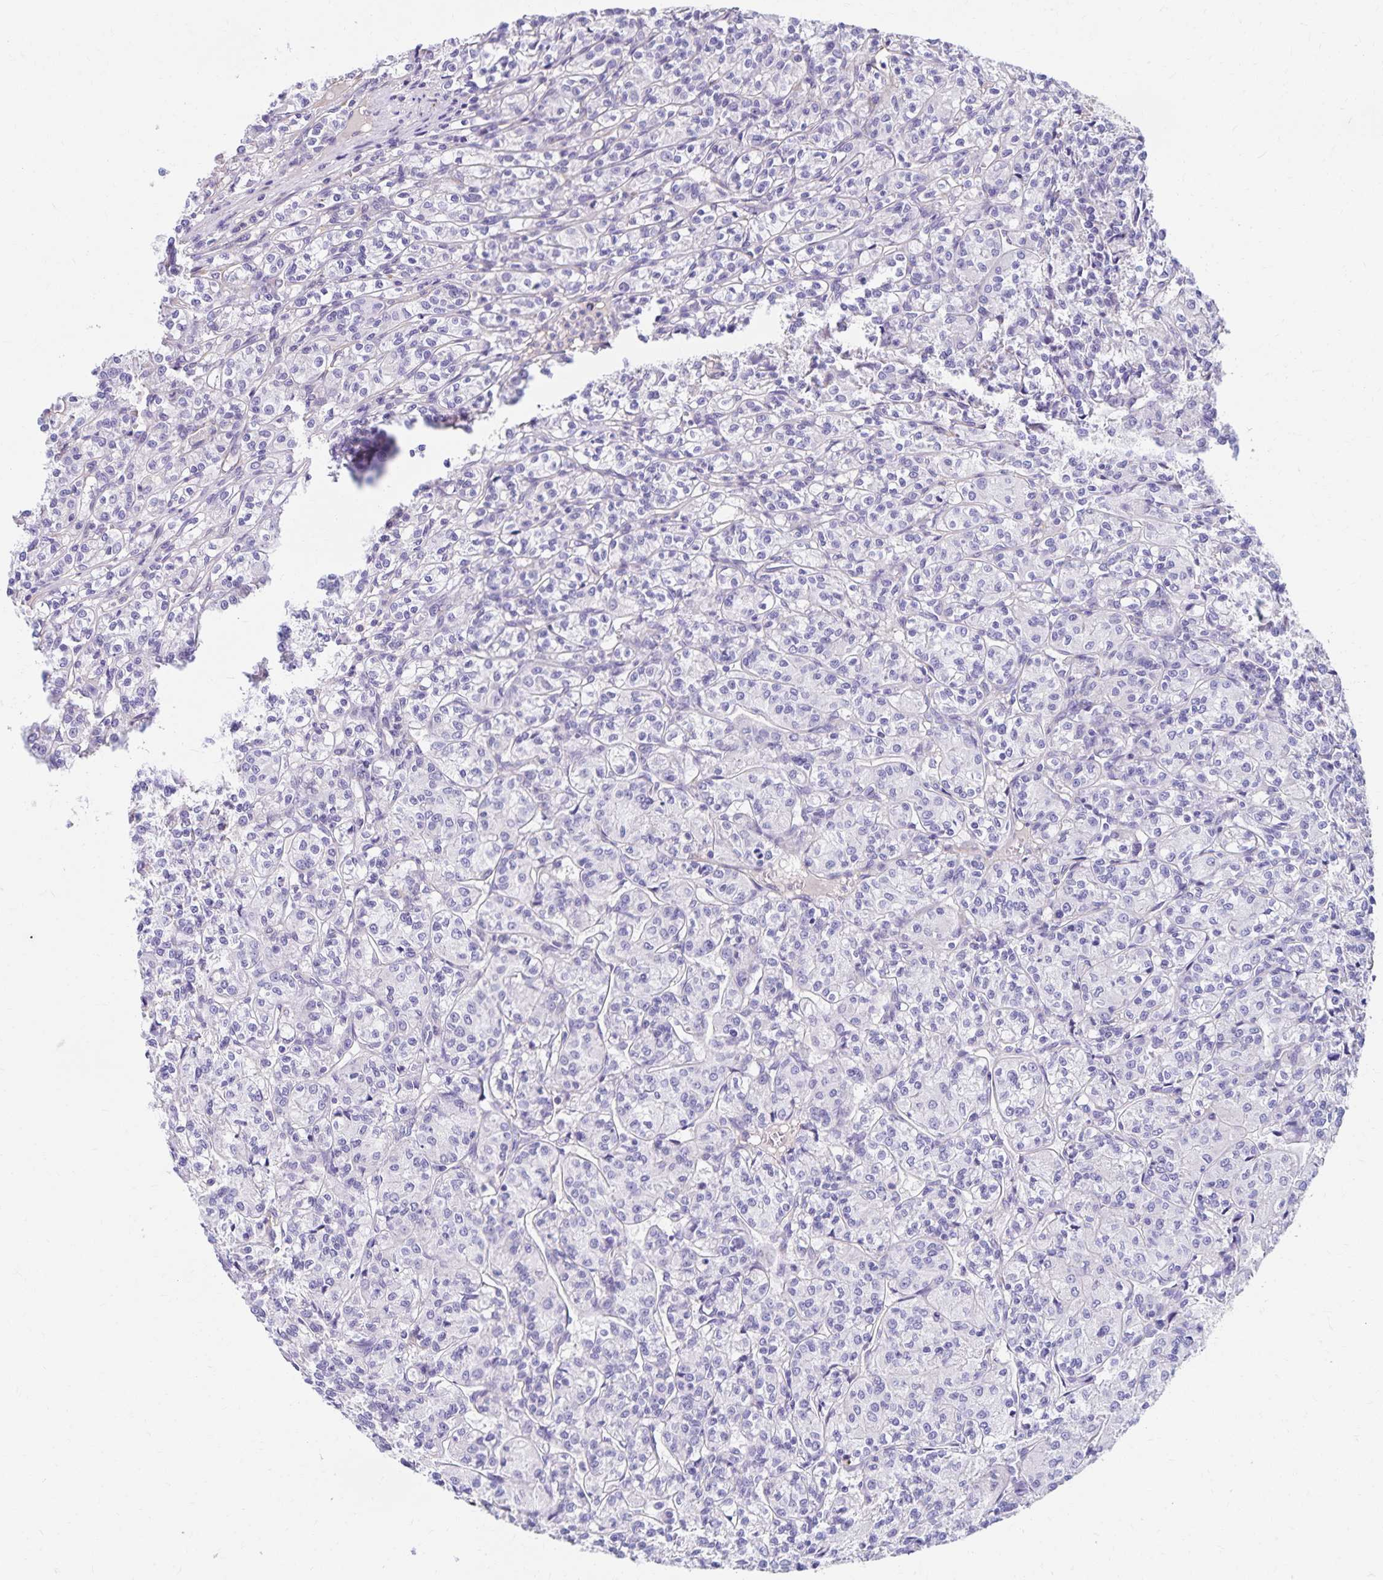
{"staining": {"intensity": "negative", "quantity": "none", "location": "none"}, "tissue": "renal cancer", "cell_type": "Tumor cells", "image_type": "cancer", "snomed": [{"axis": "morphology", "description": "Adenocarcinoma, NOS"}, {"axis": "topography", "description": "Kidney"}], "caption": "There is no significant positivity in tumor cells of adenocarcinoma (renal).", "gene": "TRPV6", "patient": {"sex": "male", "age": 36}}